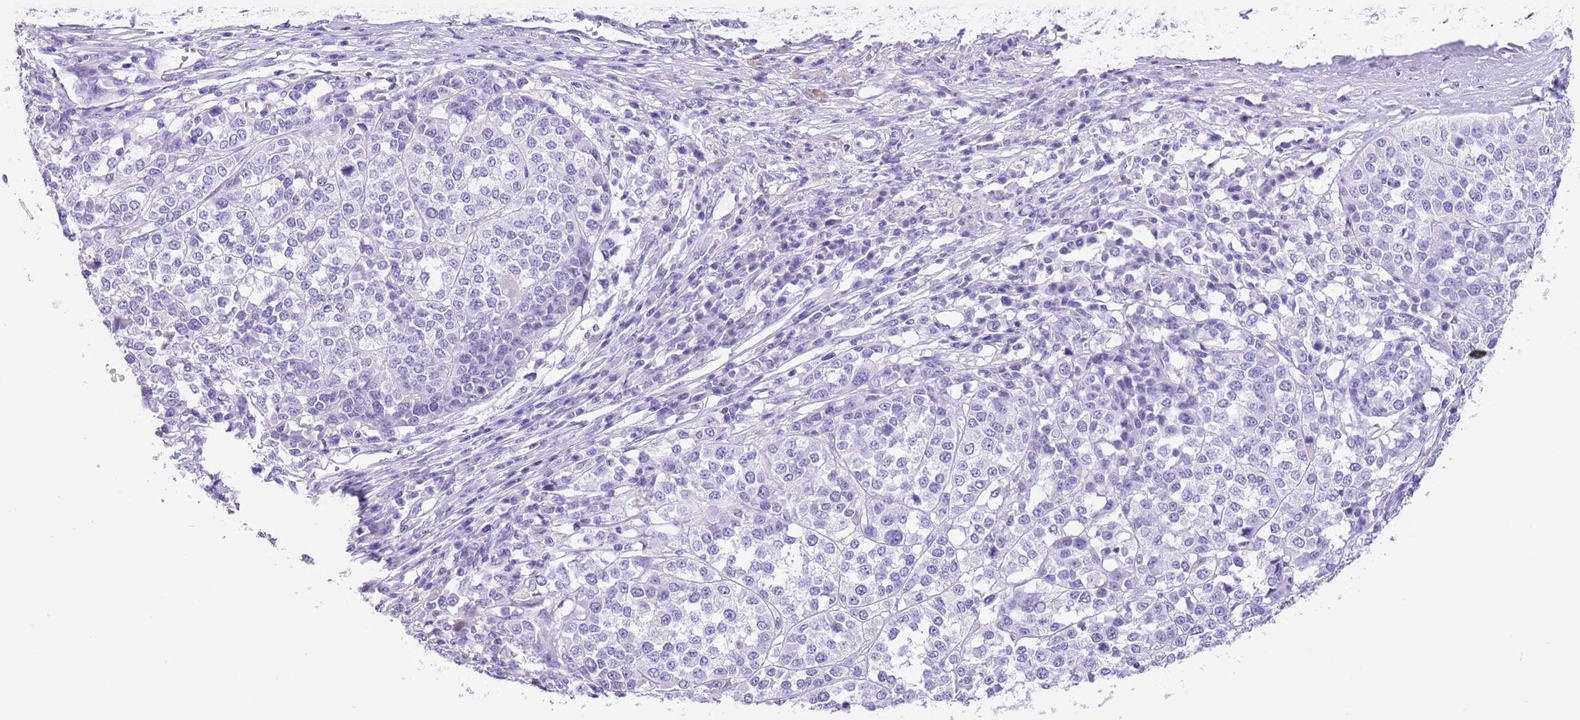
{"staining": {"intensity": "negative", "quantity": "none", "location": "none"}, "tissue": "melanoma", "cell_type": "Tumor cells", "image_type": "cancer", "snomed": [{"axis": "morphology", "description": "Malignant melanoma, Metastatic site"}, {"axis": "topography", "description": "Lymph node"}], "caption": "The histopathology image displays no staining of tumor cells in malignant melanoma (metastatic site).", "gene": "TBC1D10B", "patient": {"sex": "male", "age": 44}}